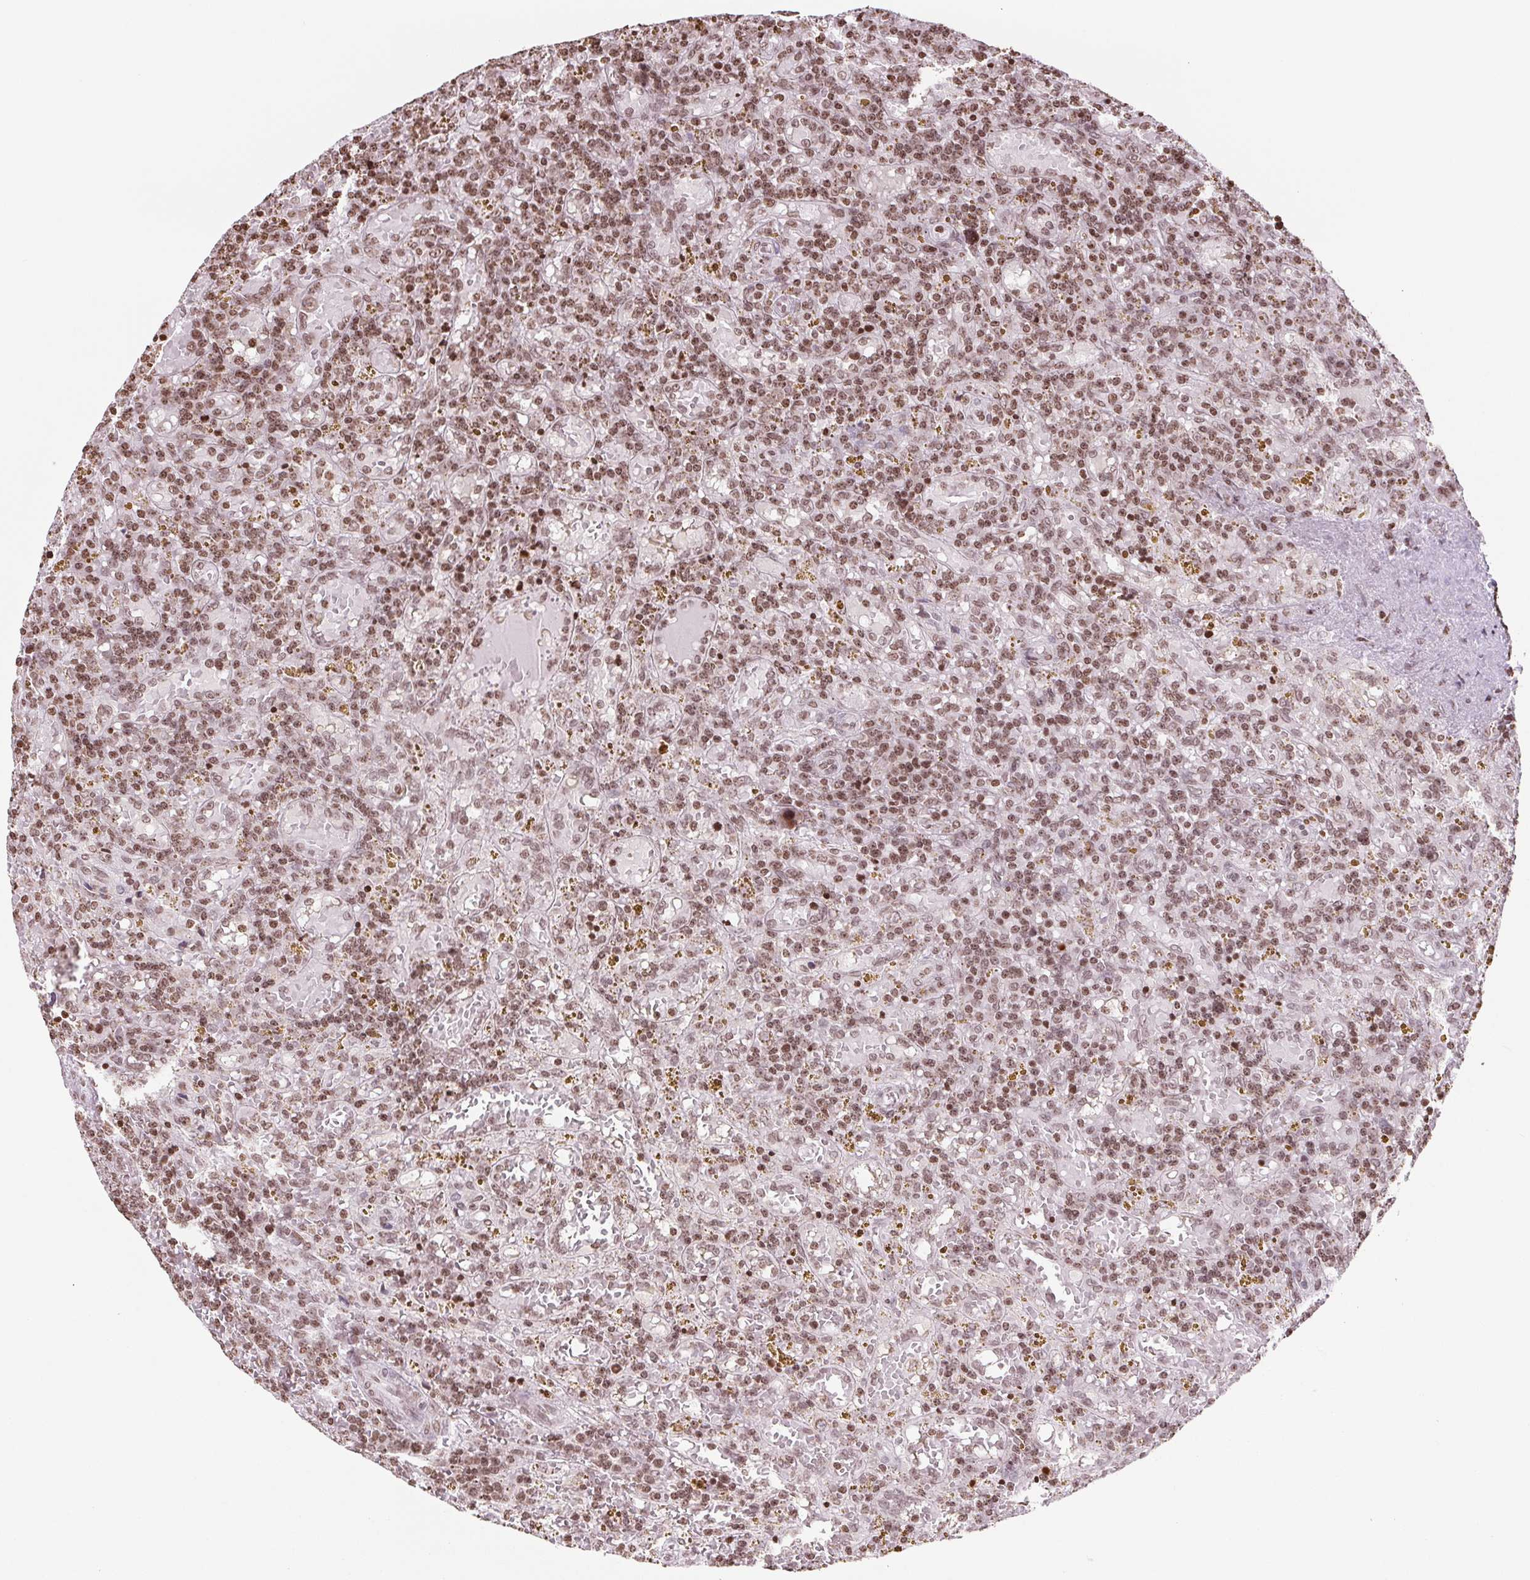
{"staining": {"intensity": "moderate", "quantity": ">75%", "location": "nuclear"}, "tissue": "lymphoma", "cell_type": "Tumor cells", "image_type": "cancer", "snomed": [{"axis": "morphology", "description": "Malignant lymphoma, non-Hodgkin's type, Low grade"}, {"axis": "topography", "description": "Spleen"}], "caption": "Immunohistochemistry photomicrograph of lymphoma stained for a protein (brown), which demonstrates medium levels of moderate nuclear expression in approximately >75% of tumor cells.", "gene": "SMIM12", "patient": {"sex": "female", "age": 65}}